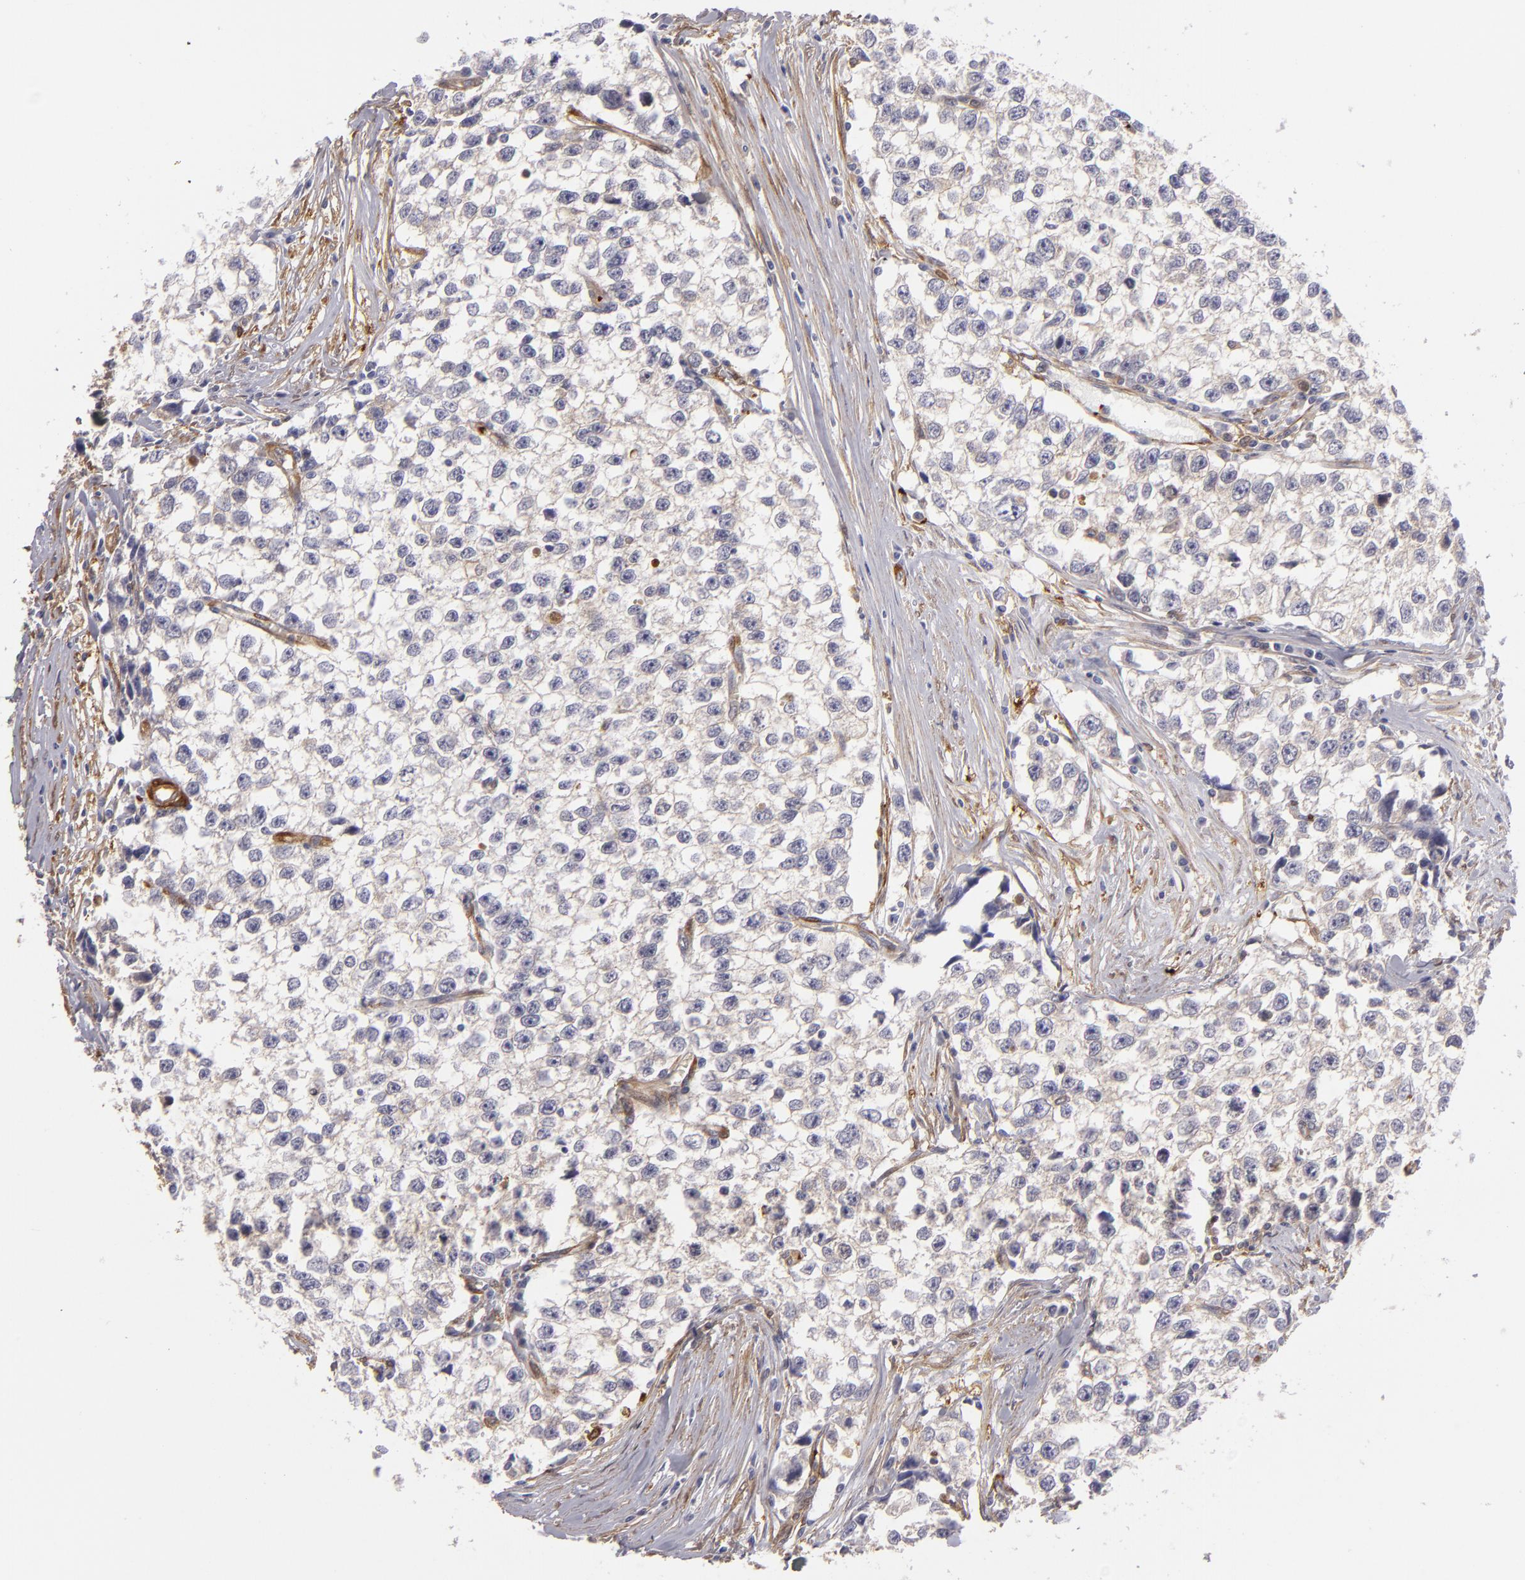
{"staining": {"intensity": "weak", "quantity": "25%-75%", "location": "cytoplasmic/membranous"}, "tissue": "testis cancer", "cell_type": "Tumor cells", "image_type": "cancer", "snomed": [{"axis": "morphology", "description": "Seminoma, NOS"}, {"axis": "morphology", "description": "Carcinoma, Embryonal, NOS"}, {"axis": "topography", "description": "Testis"}], "caption": "About 25%-75% of tumor cells in seminoma (testis) display weak cytoplasmic/membranous protein positivity as visualized by brown immunohistochemical staining.", "gene": "VCL", "patient": {"sex": "male", "age": 30}}